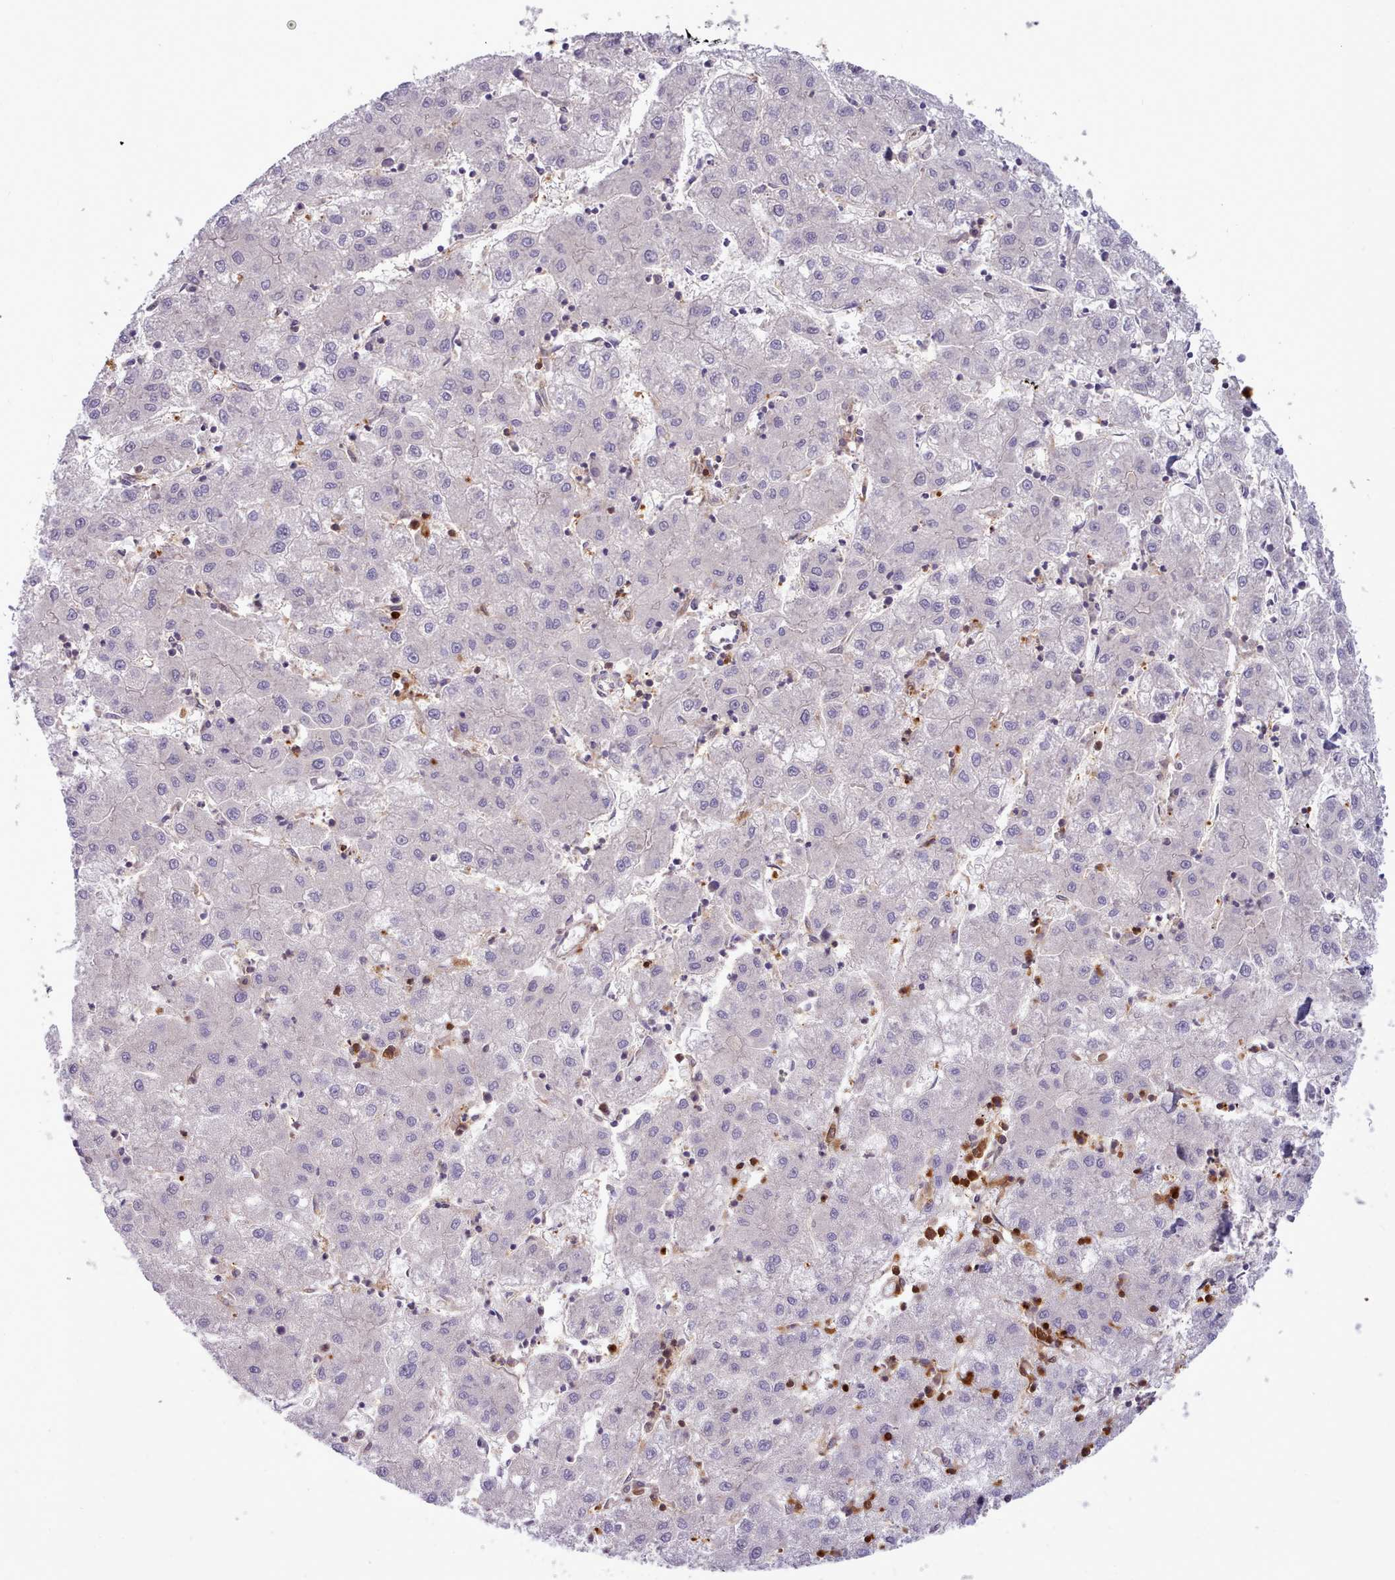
{"staining": {"intensity": "negative", "quantity": "none", "location": "none"}, "tissue": "liver cancer", "cell_type": "Tumor cells", "image_type": "cancer", "snomed": [{"axis": "morphology", "description": "Carcinoma, Hepatocellular, NOS"}, {"axis": "topography", "description": "Liver"}], "caption": "A photomicrograph of human hepatocellular carcinoma (liver) is negative for staining in tumor cells.", "gene": "SLC4A9", "patient": {"sex": "male", "age": 72}}